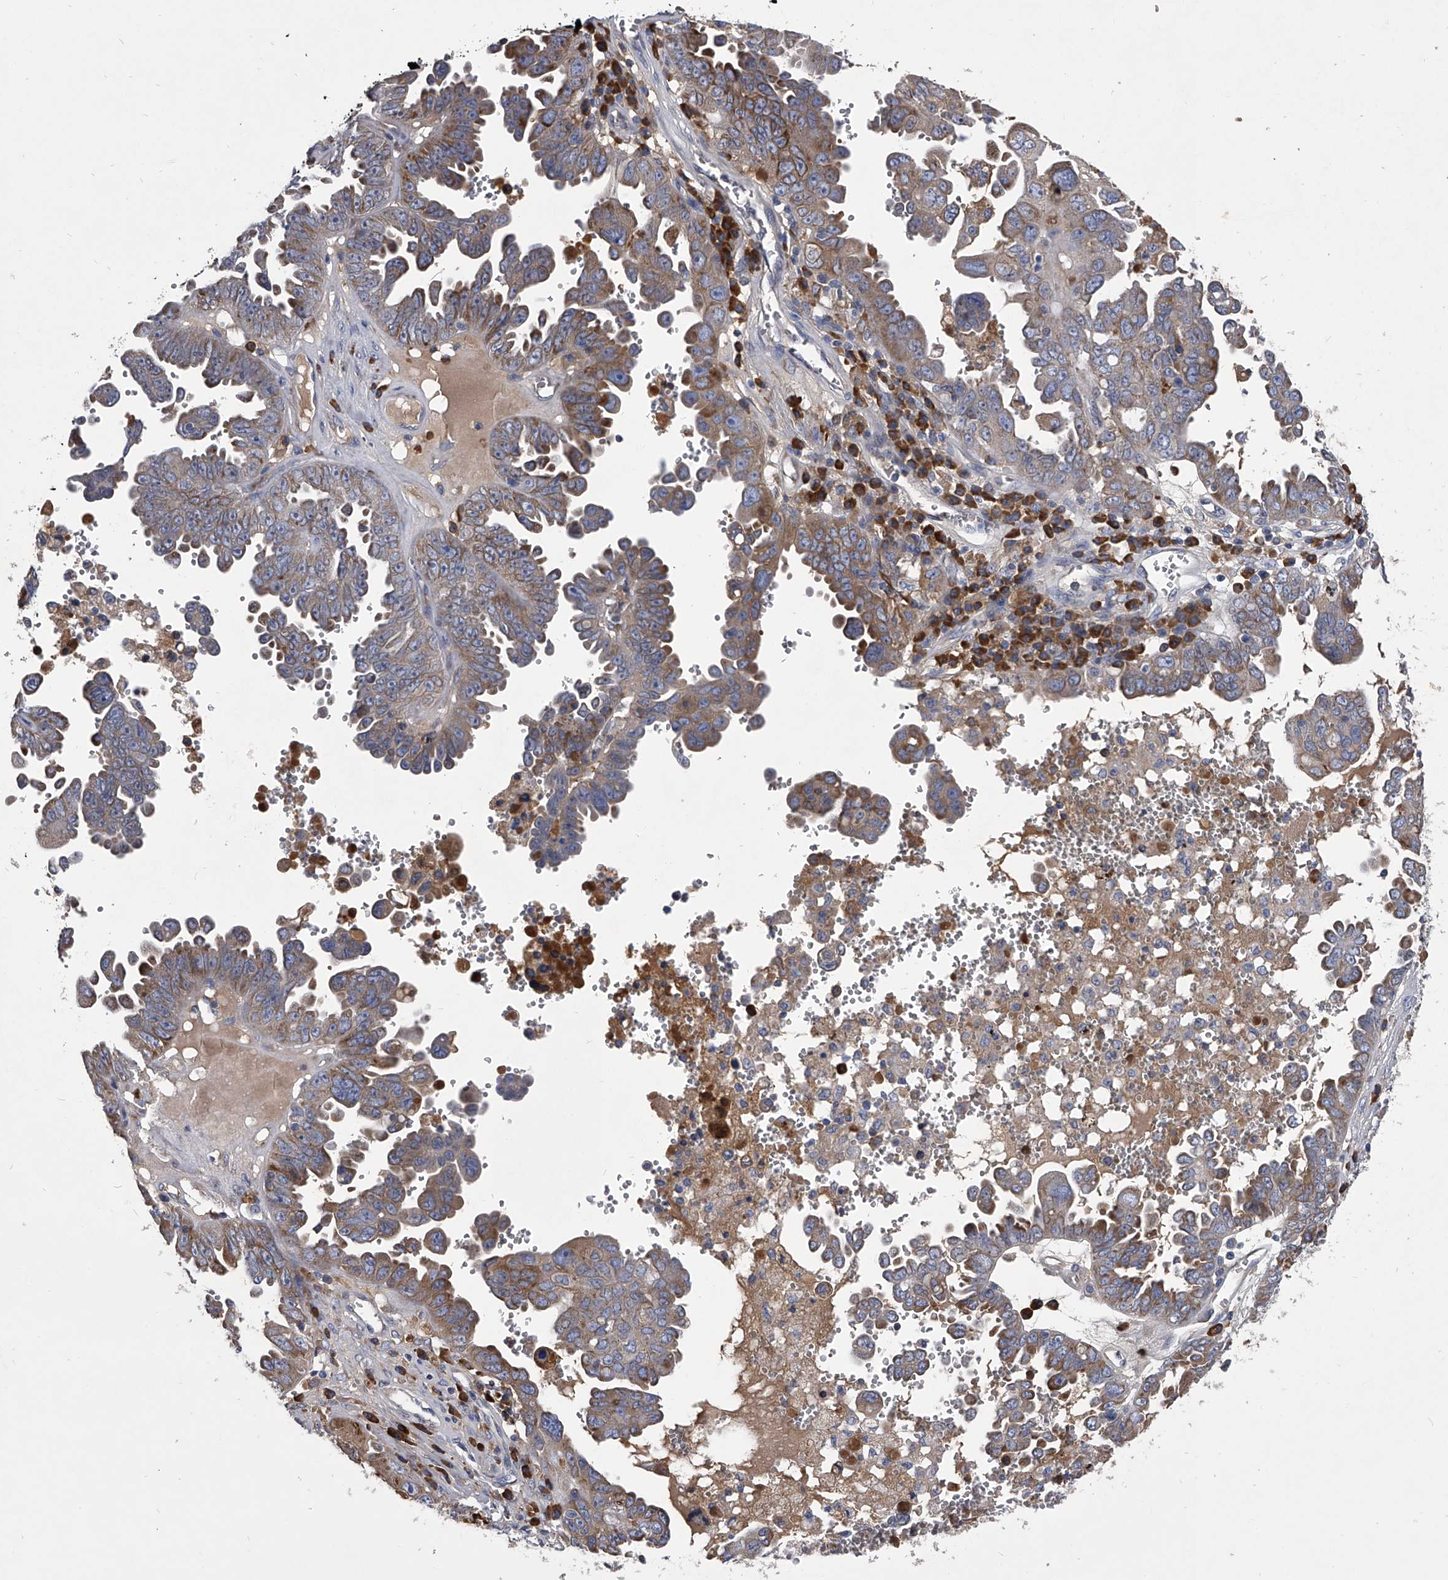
{"staining": {"intensity": "weak", "quantity": "25%-75%", "location": "cytoplasmic/membranous"}, "tissue": "ovarian cancer", "cell_type": "Tumor cells", "image_type": "cancer", "snomed": [{"axis": "morphology", "description": "Carcinoma, endometroid"}, {"axis": "topography", "description": "Ovary"}], "caption": "There is low levels of weak cytoplasmic/membranous positivity in tumor cells of ovarian cancer, as demonstrated by immunohistochemical staining (brown color).", "gene": "CCR4", "patient": {"sex": "female", "age": 62}}